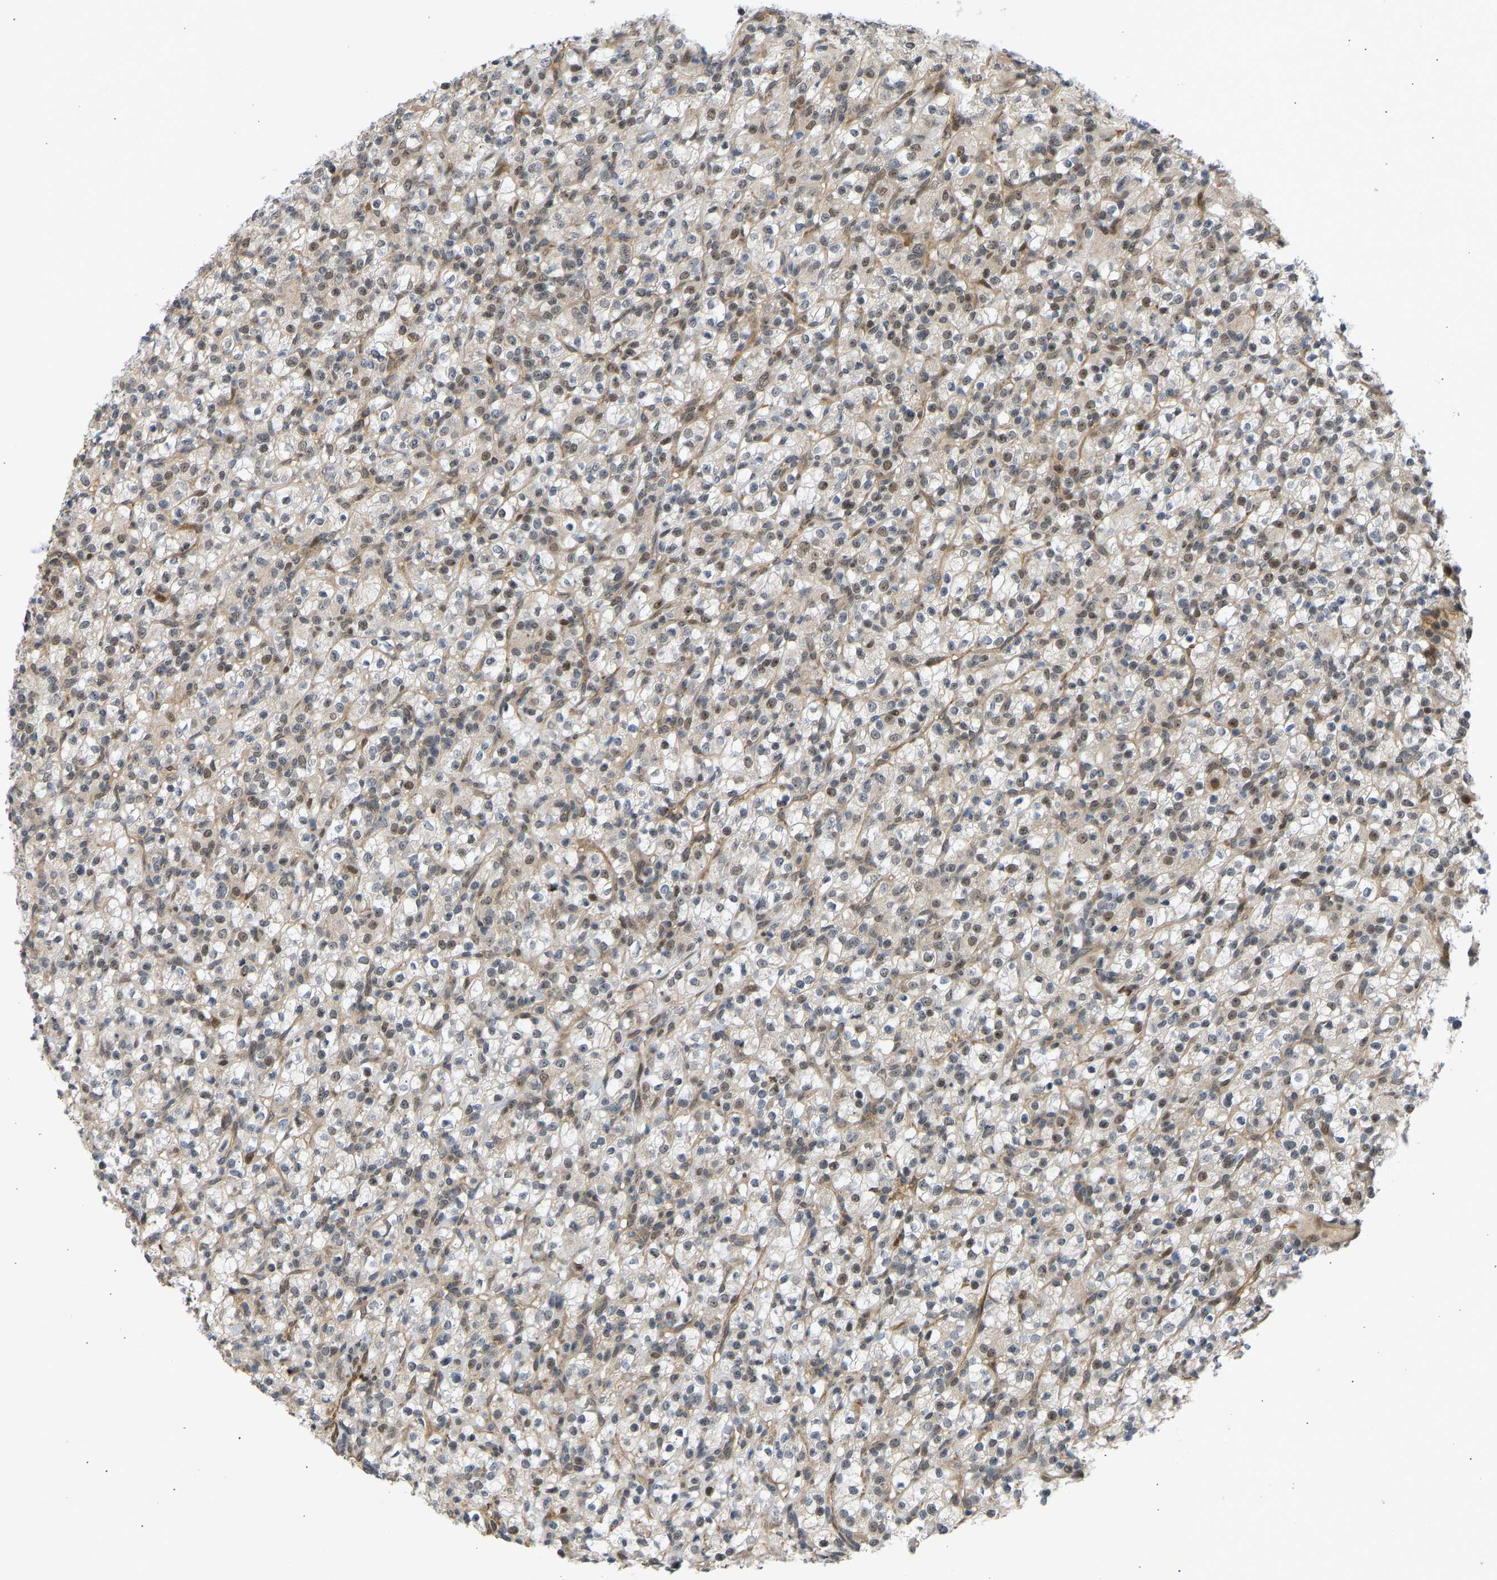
{"staining": {"intensity": "weak", "quantity": "25%-75%", "location": "nuclear"}, "tissue": "renal cancer", "cell_type": "Tumor cells", "image_type": "cancer", "snomed": [{"axis": "morphology", "description": "Normal tissue, NOS"}, {"axis": "morphology", "description": "Adenocarcinoma, NOS"}, {"axis": "topography", "description": "Kidney"}], "caption": "Renal cancer stained with immunohistochemistry shows weak nuclear staining in approximately 25%-75% of tumor cells.", "gene": "BAG1", "patient": {"sex": "female", "age": 72}}